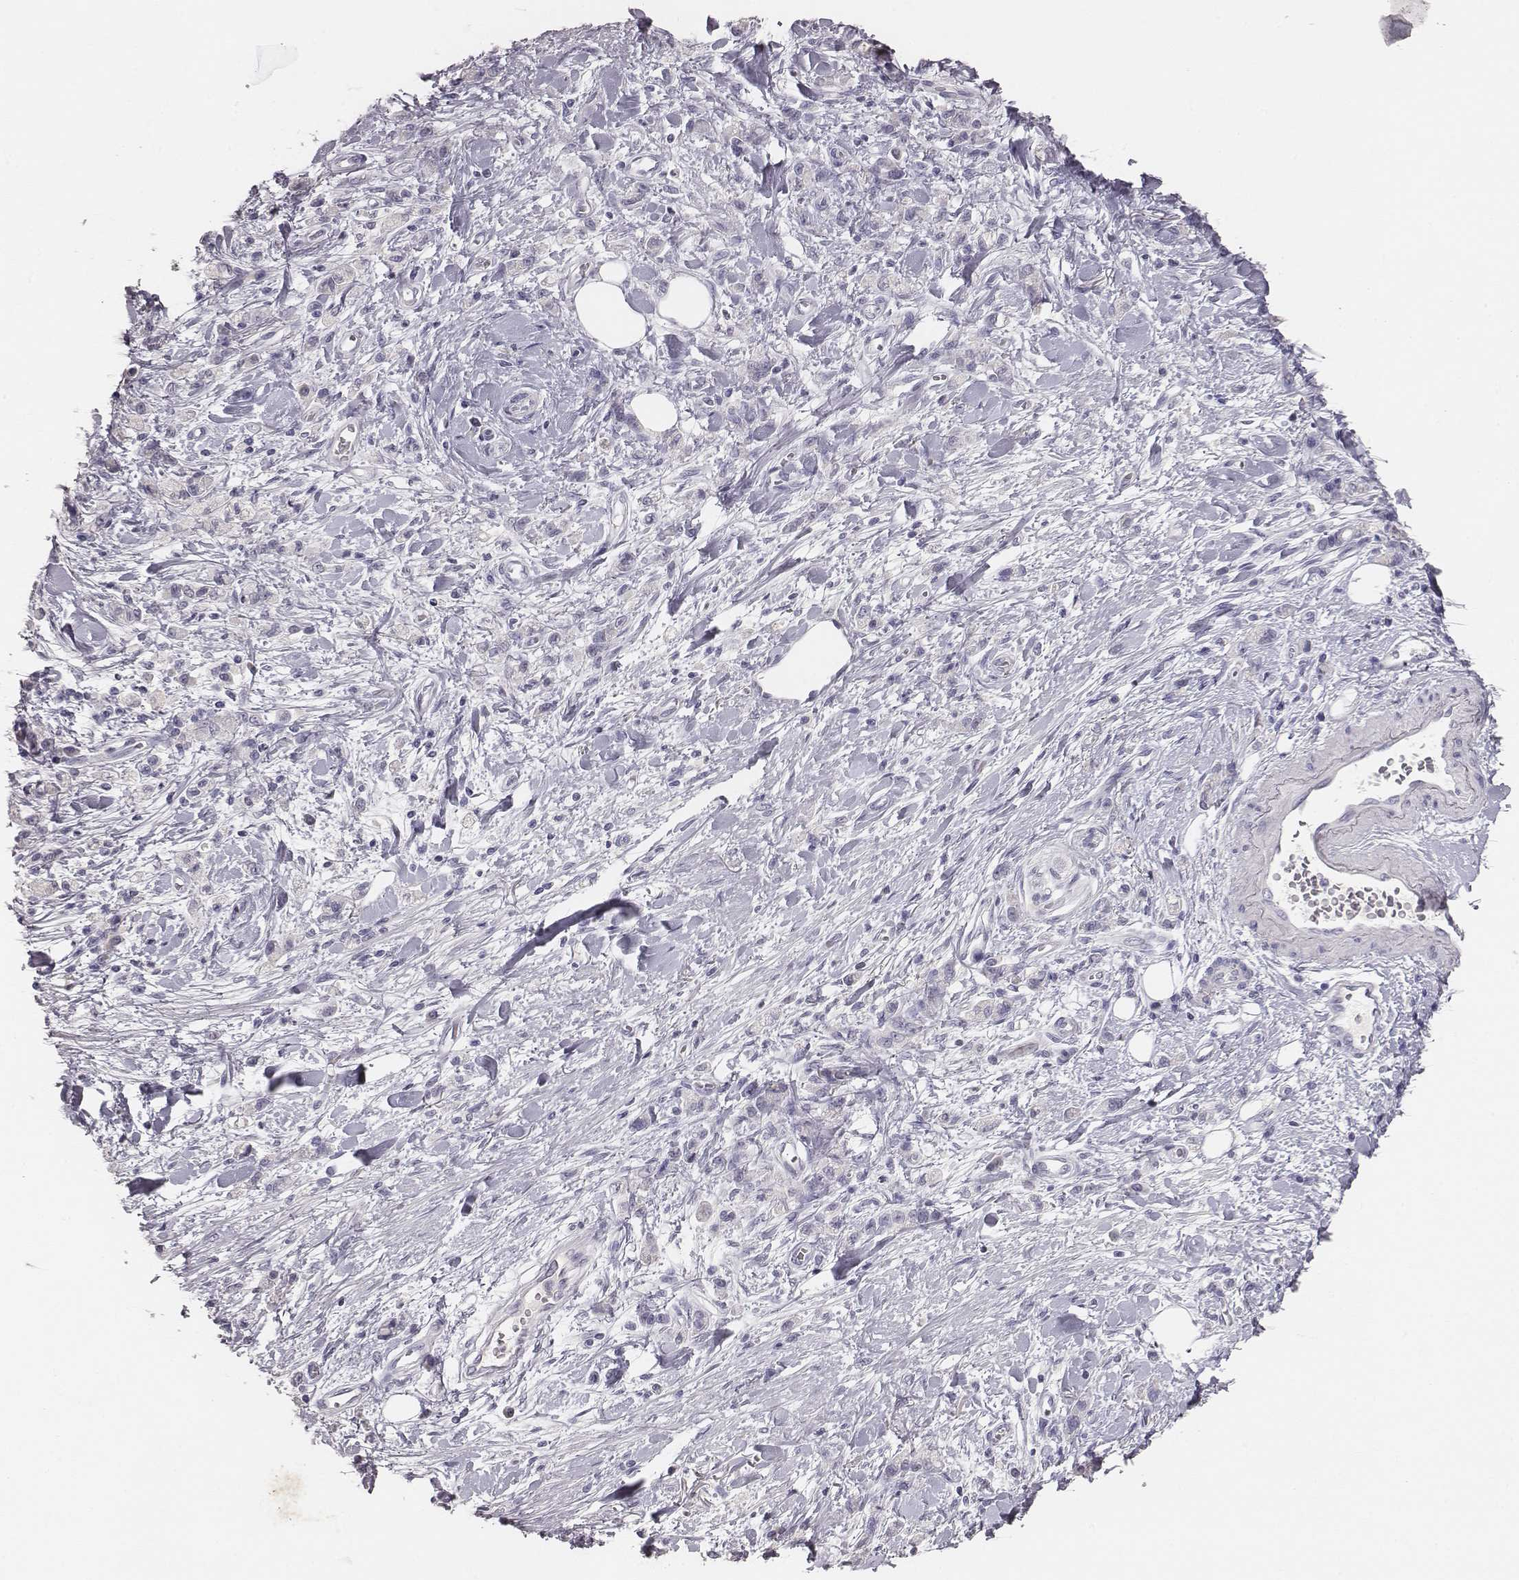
{"staining": {"intensity": "negative", "quantity": "none", "location": "none"}, "tissue": "stomach cancer", "cell_type": "Tumor cells", "image_type": "cancer", "snomed": [{"axis": "morphology", "description": "Adenocarcinoma, NOS"}, {"axis": "topography", "description": "Stomach"}], "caption": "Immunohistochemistry photomicrograph of stomach cancer (adenocarcinoma) stained for a protein (brown), which shows no staining in tumor cells. The staining was performed using DAB (3,3'-diaminobenzidine) to visualize the protein expression in brown, while the nuclei were stained in blue with hematoxylin (Magnification: 20x).", "gene": "MYH6", "patient": {"sex": "male", "age": 77}}